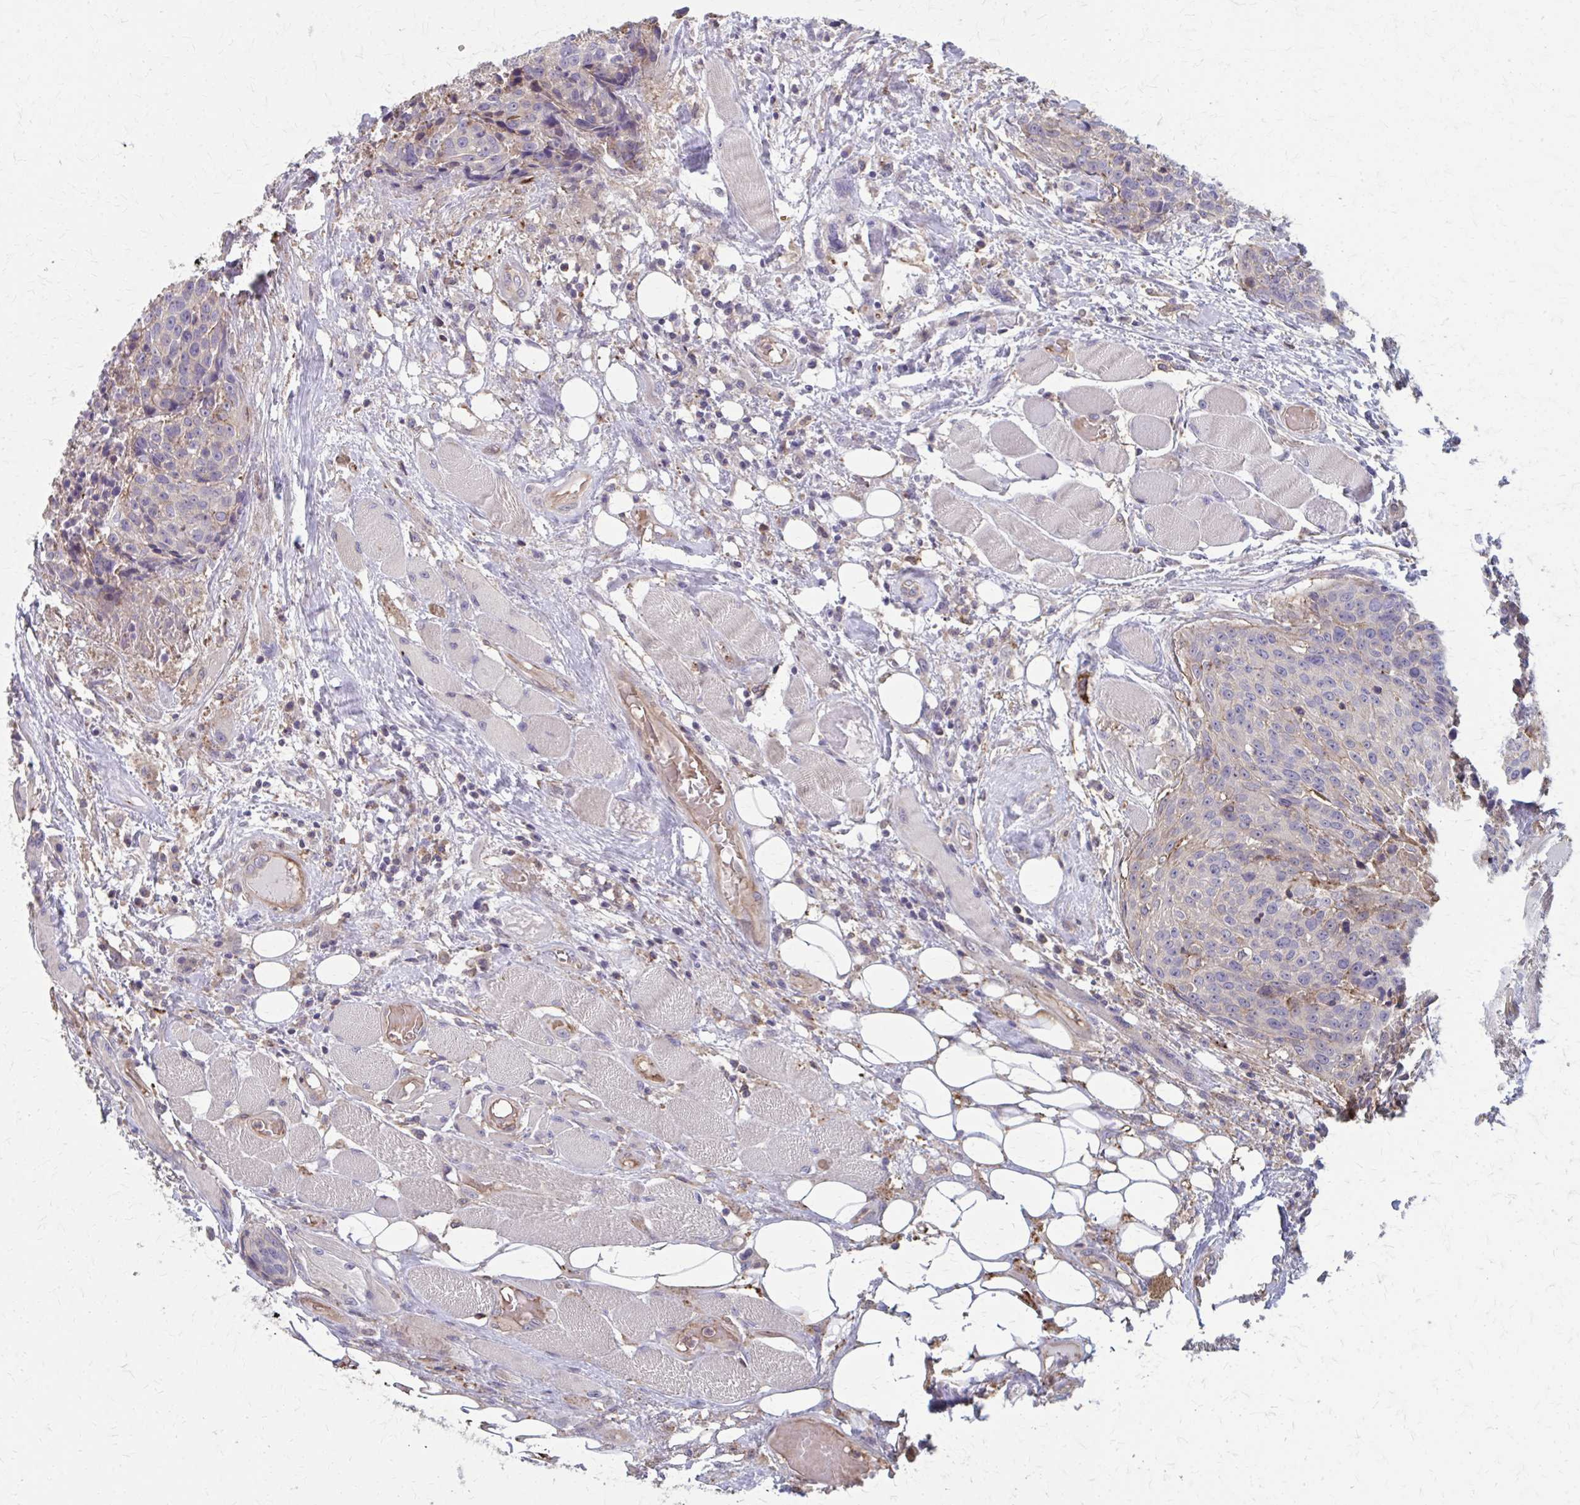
{"staining": {"intensity": "negative", "quantity": "none", "location": "none"}, "tissue": "head and neck cancer", "cell_type": "Tumor cells", "image_type": "cancer", "snomed": [{"axis": "morphology", "description": "Squamous cell carcinoma, NOS"}, {"axis": "topography", "description": "Oral tissue"}, {"axis": "topography", "description": "Head-Neck"}], "caption": "Immunohistochemical staining of head and neck cancer (squamous cell carcinoma) demonstrates no significant expression in tumor cells.", "gene": "MMP14", "patient": {"sex": "male", "age": 64}}